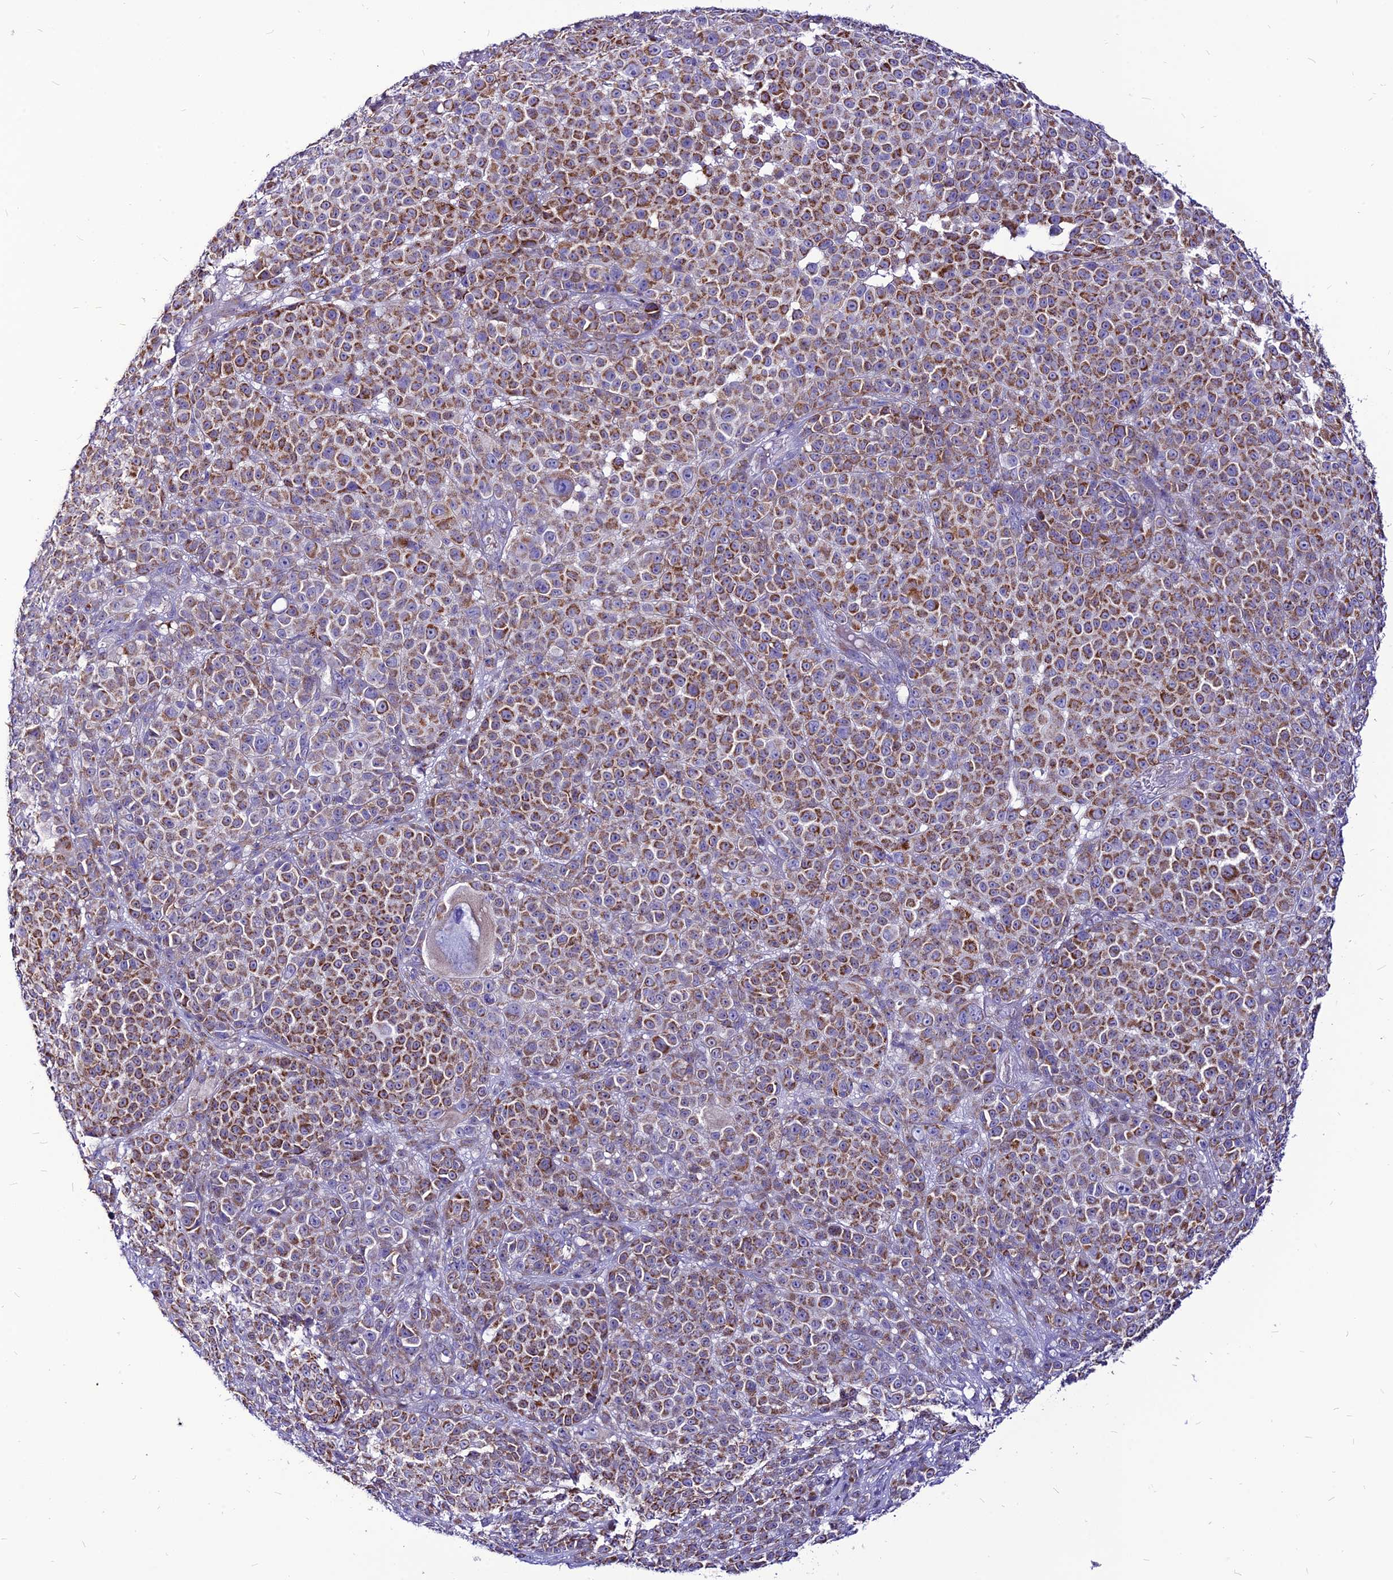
{"staining": {"intensity": "moderate", "quantity": ">75%", "location": "cytoplasmic/membranous"}, "tissue": "melanoma", "cell_type": "Tumor cells", "image_type": "cancer", "snomed": [{"axis": "morphology", "description": "Malignant melanoma, NOS"}, {"axis": "topography", "description": "Skin"}], "caption": "Protein expression by IHC reveals moderate cytoplasmic/membranous expression in about >75% of tumor cells in malignant melanoma.", "gene": "ECI1", "patient": {"sex": "female", "age": 94}}